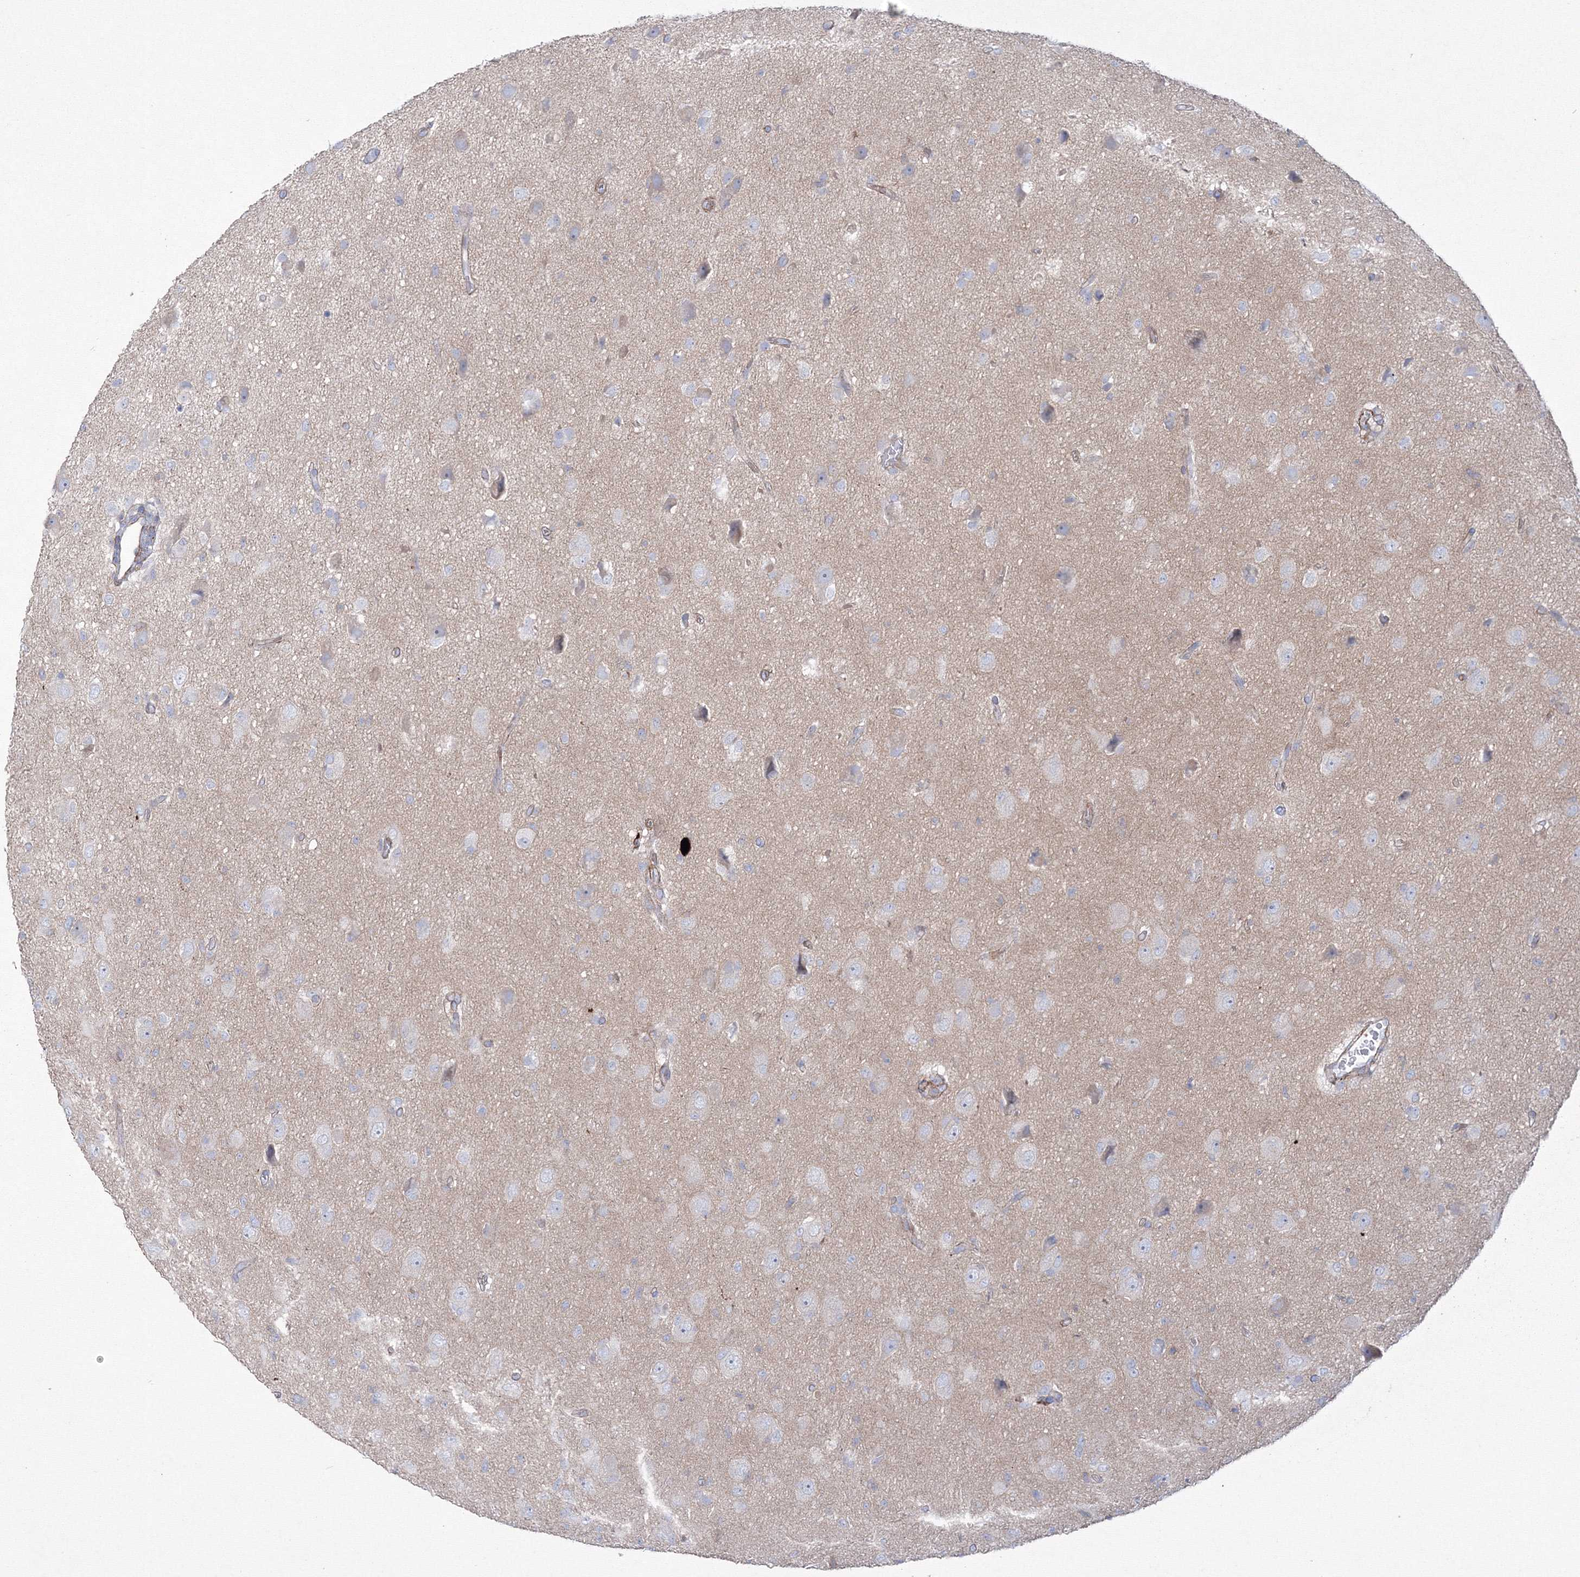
{"staining": {"intensity": "negative", "quantity": "none", "location": "none"}, "tissue": "glioma", "cell_type": "Tumor cells", "image_type": "cancer", "snomed": [{"axis": "morphology", "description": "Glioma, malignant, High grade"}, {"axis": "topography", "description": "Brain"}], "caption": "Tumor cells show no significant positivity in malignant glioma (high-grade).", "gene": "GPR82", "patient": {"sex": "female", "age": 57}}